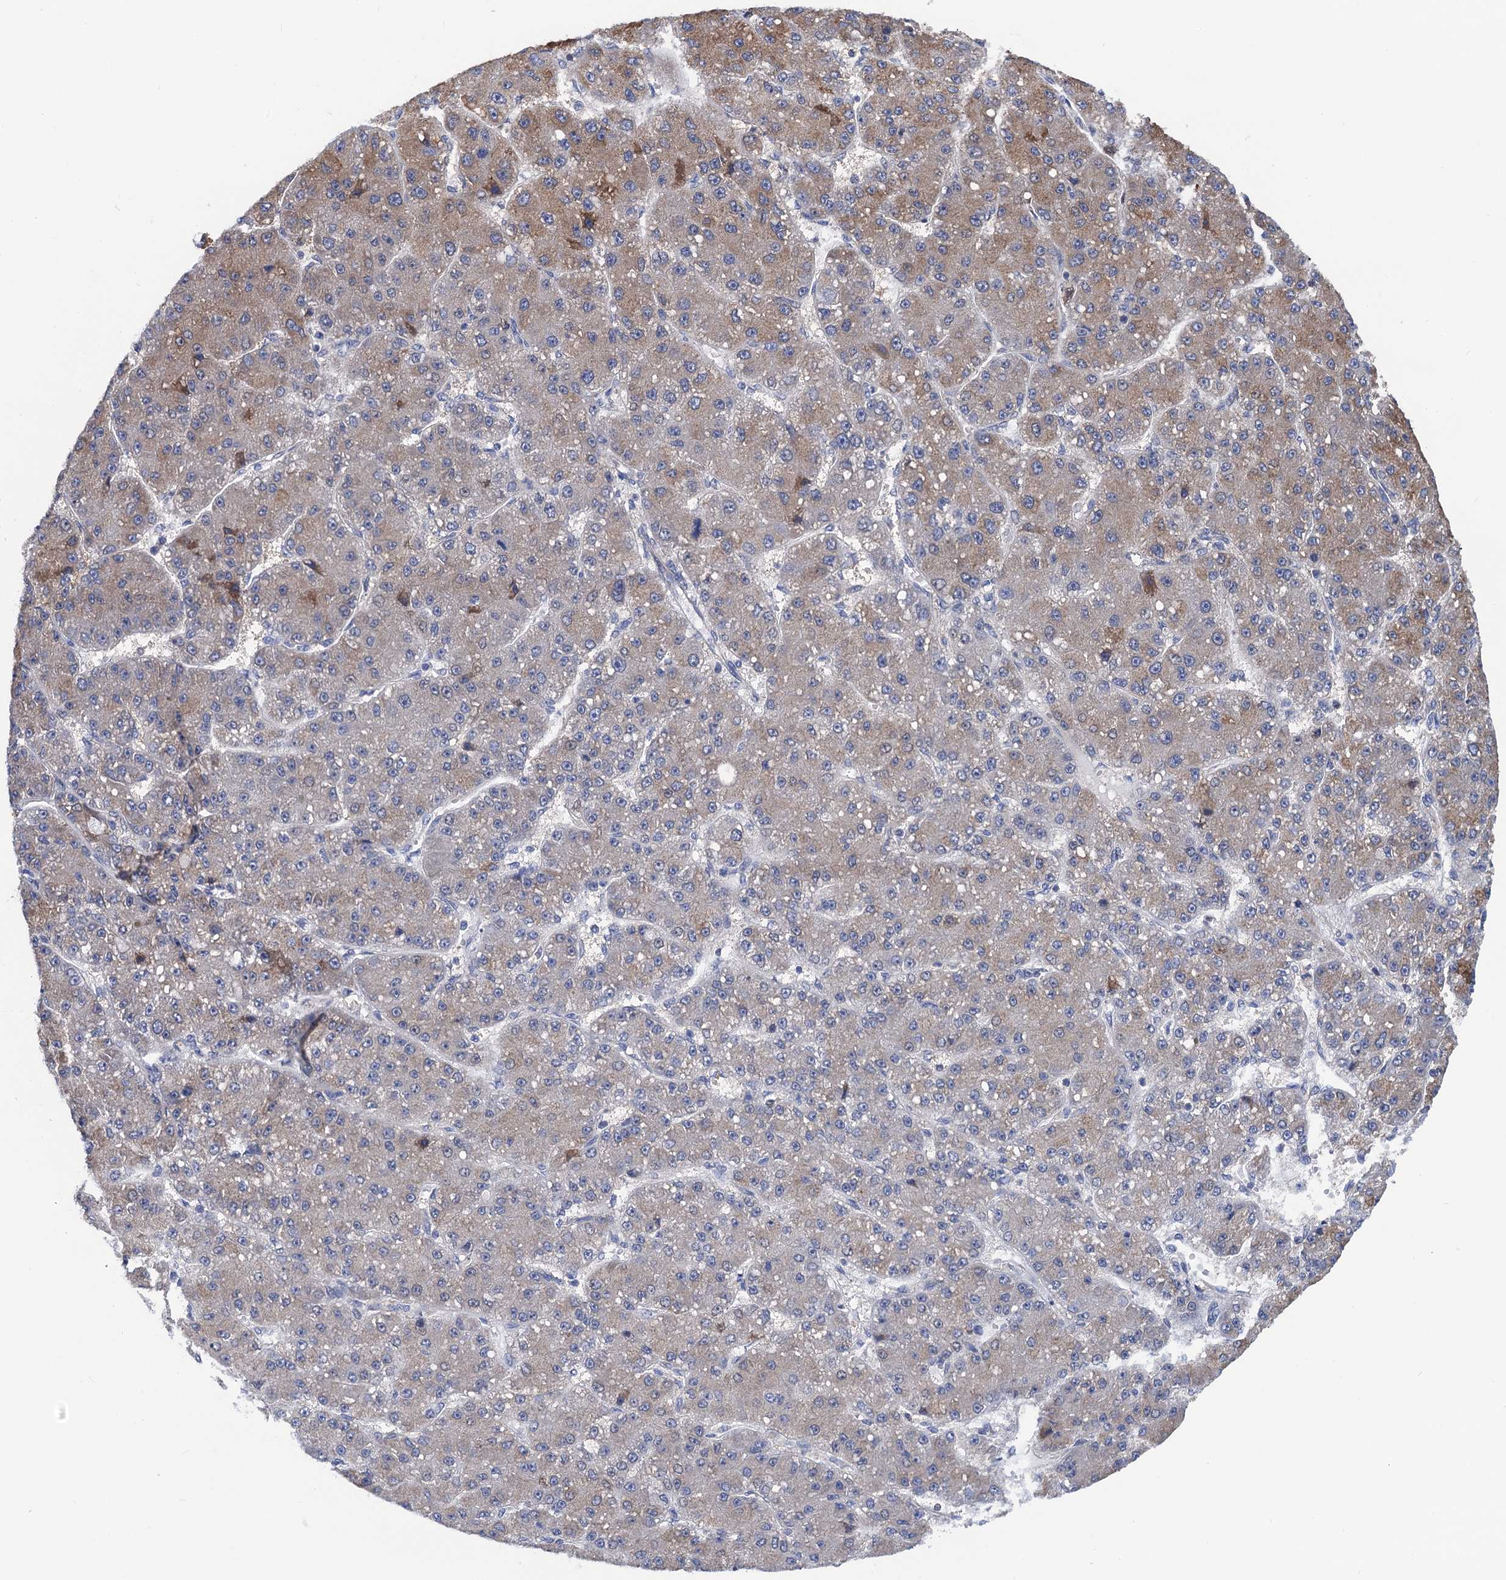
{"staining": {"intensity": "weak", "quantity": "25%-75%", "location": "cytoplasmic/membranous"}, "tissue": "liver cancer", "cell_type": "Tumor cells", "image_type": "cancer", "snomed": [{"axis": "morphology", "description": "Carcinoma, Hepatocellular, NOS"}, {"axis": "topography", "description": "Liver"}], "caption": "High-power microscopy captured an IHC image of liver hepatocellular carcinoma, revealing weak cytoplasmic/membranous staining in approximately 25%-75% of tumor cells.", "gene": "PTCD3", "patient": {"sex": "male", "age": 67}}